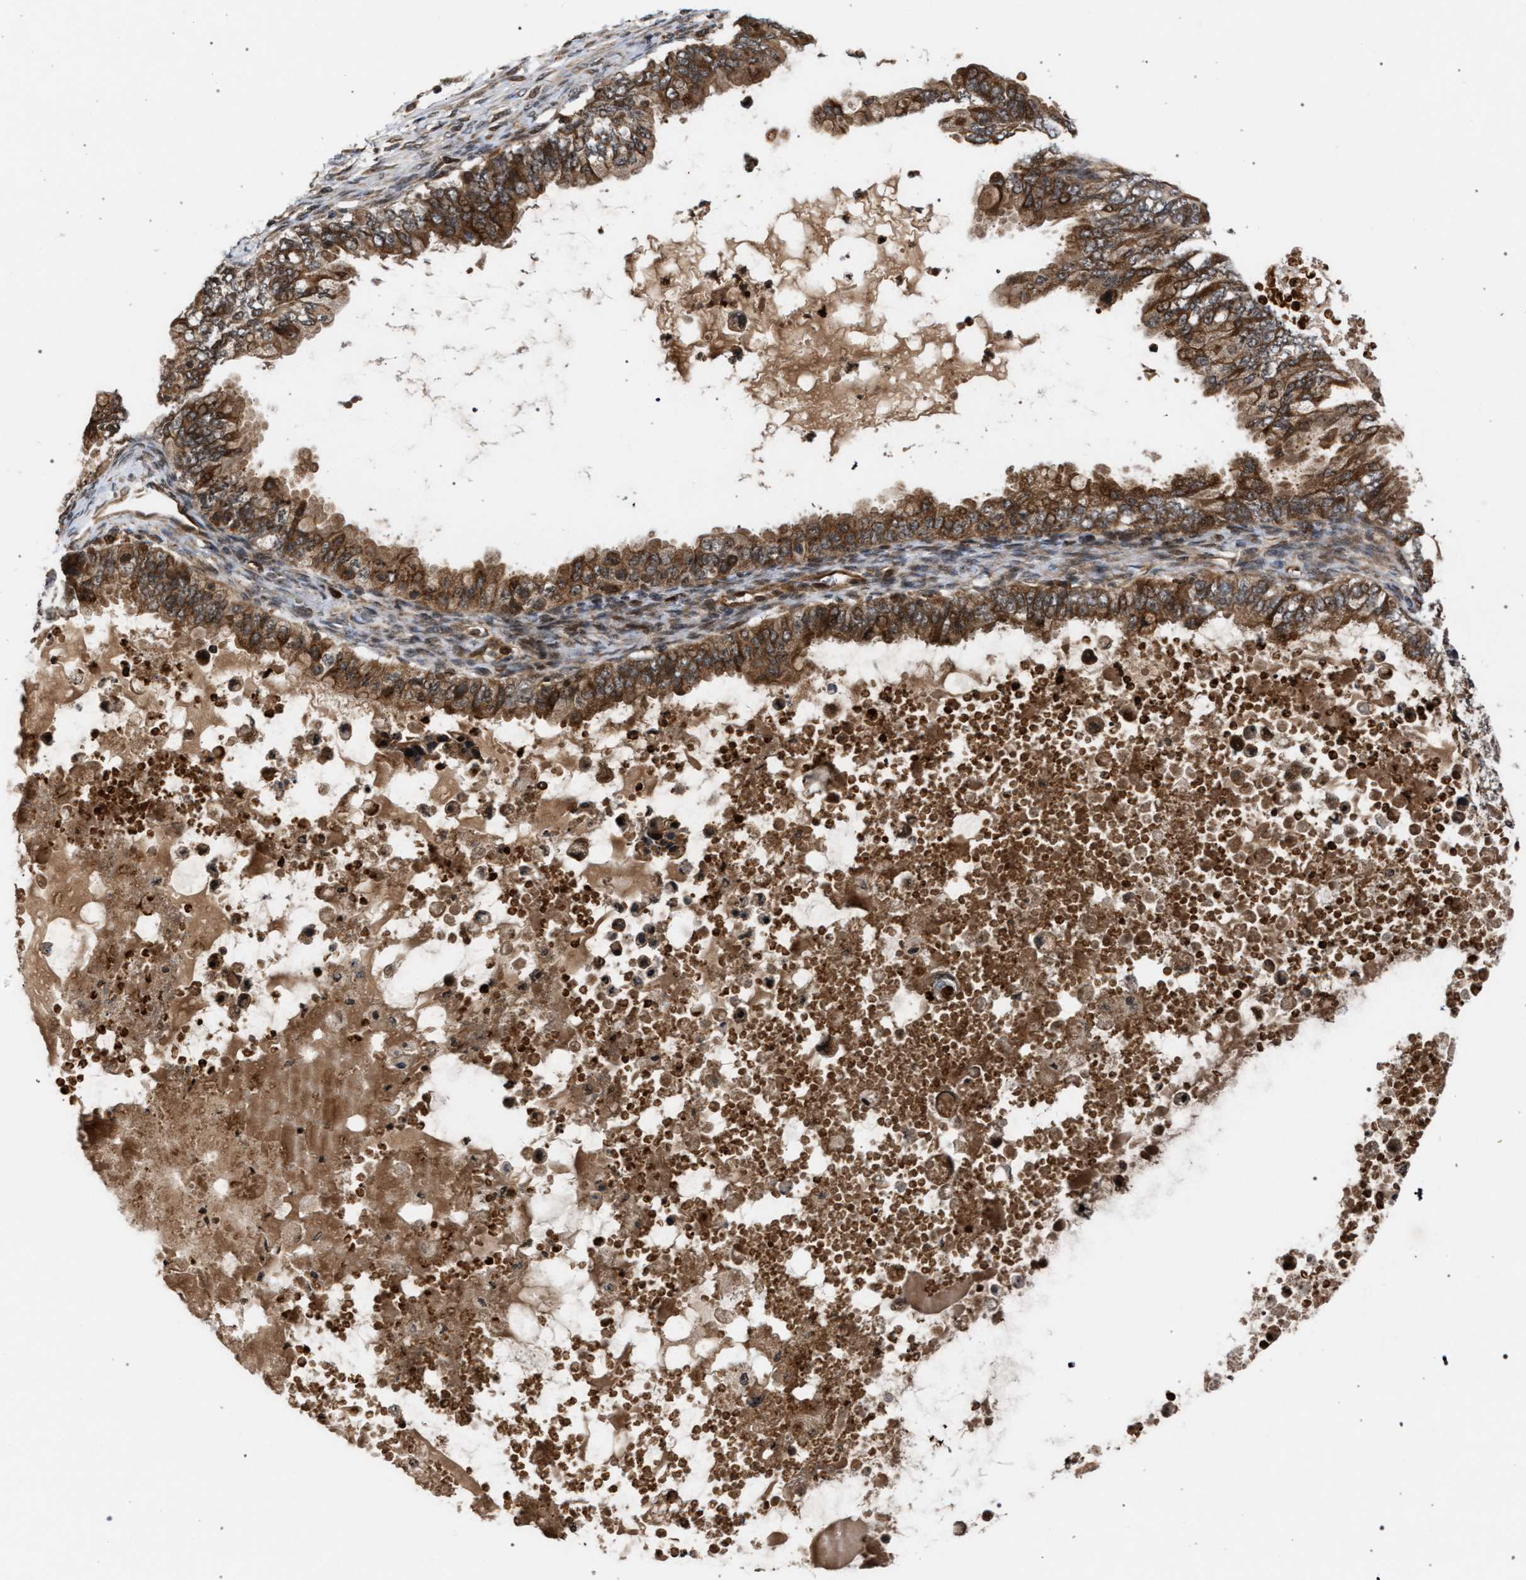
{"staining": {"intensity": "moderate", "quantity": ">75%", "location": "cytoplasmic/membranous"}, "tissue": "ovarian cancer", "cell_type": "Tumor cells", "image_type": "cancer", "snomed": [{"axis": "morphology", "description": "Cystadenocarcinoma, mucinous, NOS"}, {"axis": "topography", "description": "Ovary"}], "caption": "Human ovarian cancer (mucinous cystadenocarcinoma) stained with a brown dye reveals moderate cytoplasmic/membranous positive positivity in about >75% of tumor cells.", "gene": "IRAK4", "patient": {"sex": "female", "age": 80}}